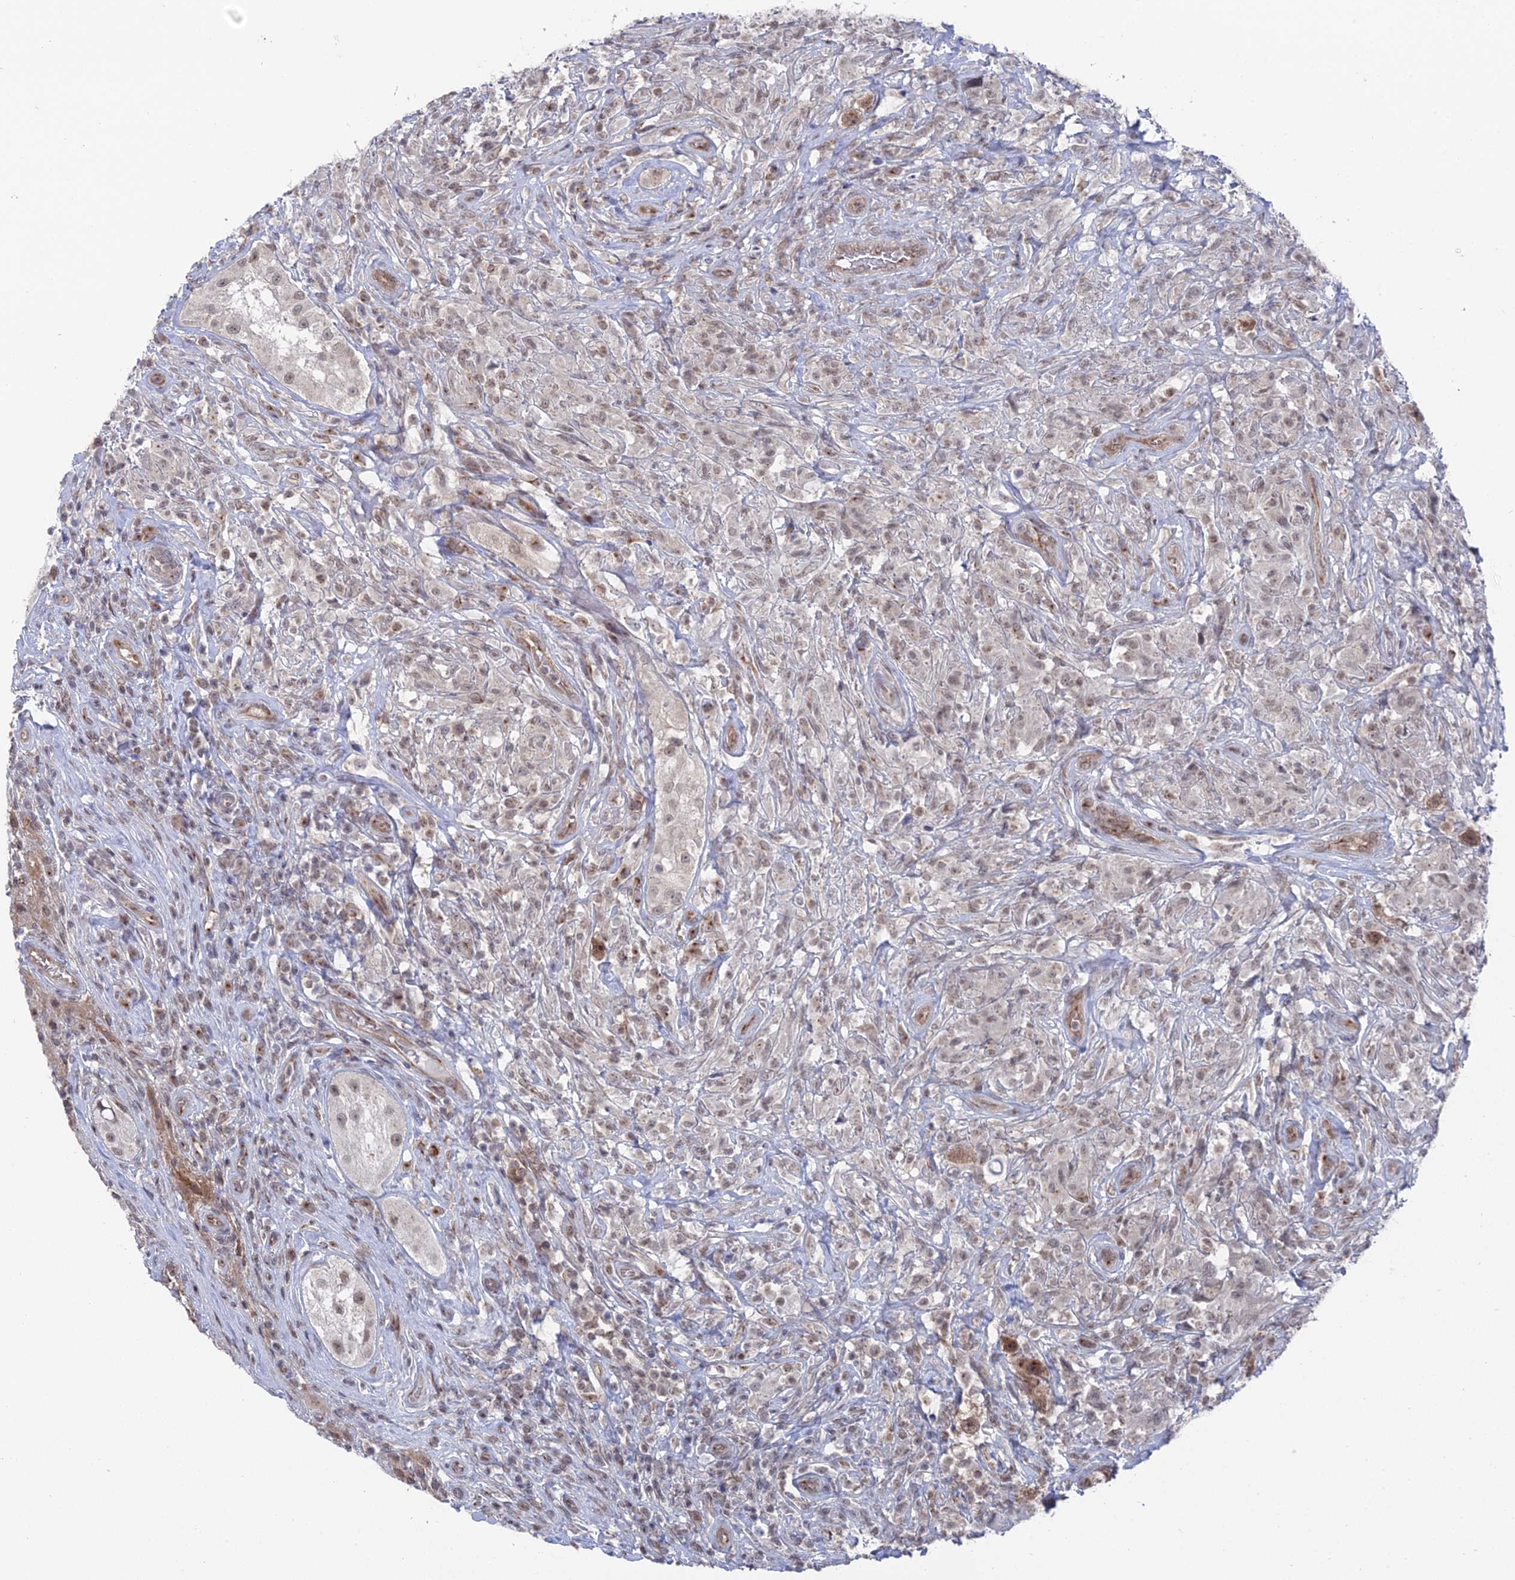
{"staining": {"intensity": "moderate", "quantity": "25%-75%", "location": "nuclear"}, "tissue": "testis cancer", "cell_type": "Tumor cells", "image_type": "cancer", "snomed": [{"axis": "morphology", "description": "Seminoma, NOS"}, {"axis": "topography", "description": "Testis"}], "caption": "An image of testis seminoma stained for a protein demonstrates moderate nuclear brown staining in tumor cells. The staining is performed using DAB (3,3'-diaminobenzidine) brown chromogen to label protein expression. The nuclei are counter-stained blue using hematoxylin.", "gene": "FHIP2A", "patient": {"sex": "male", "age": 49}}